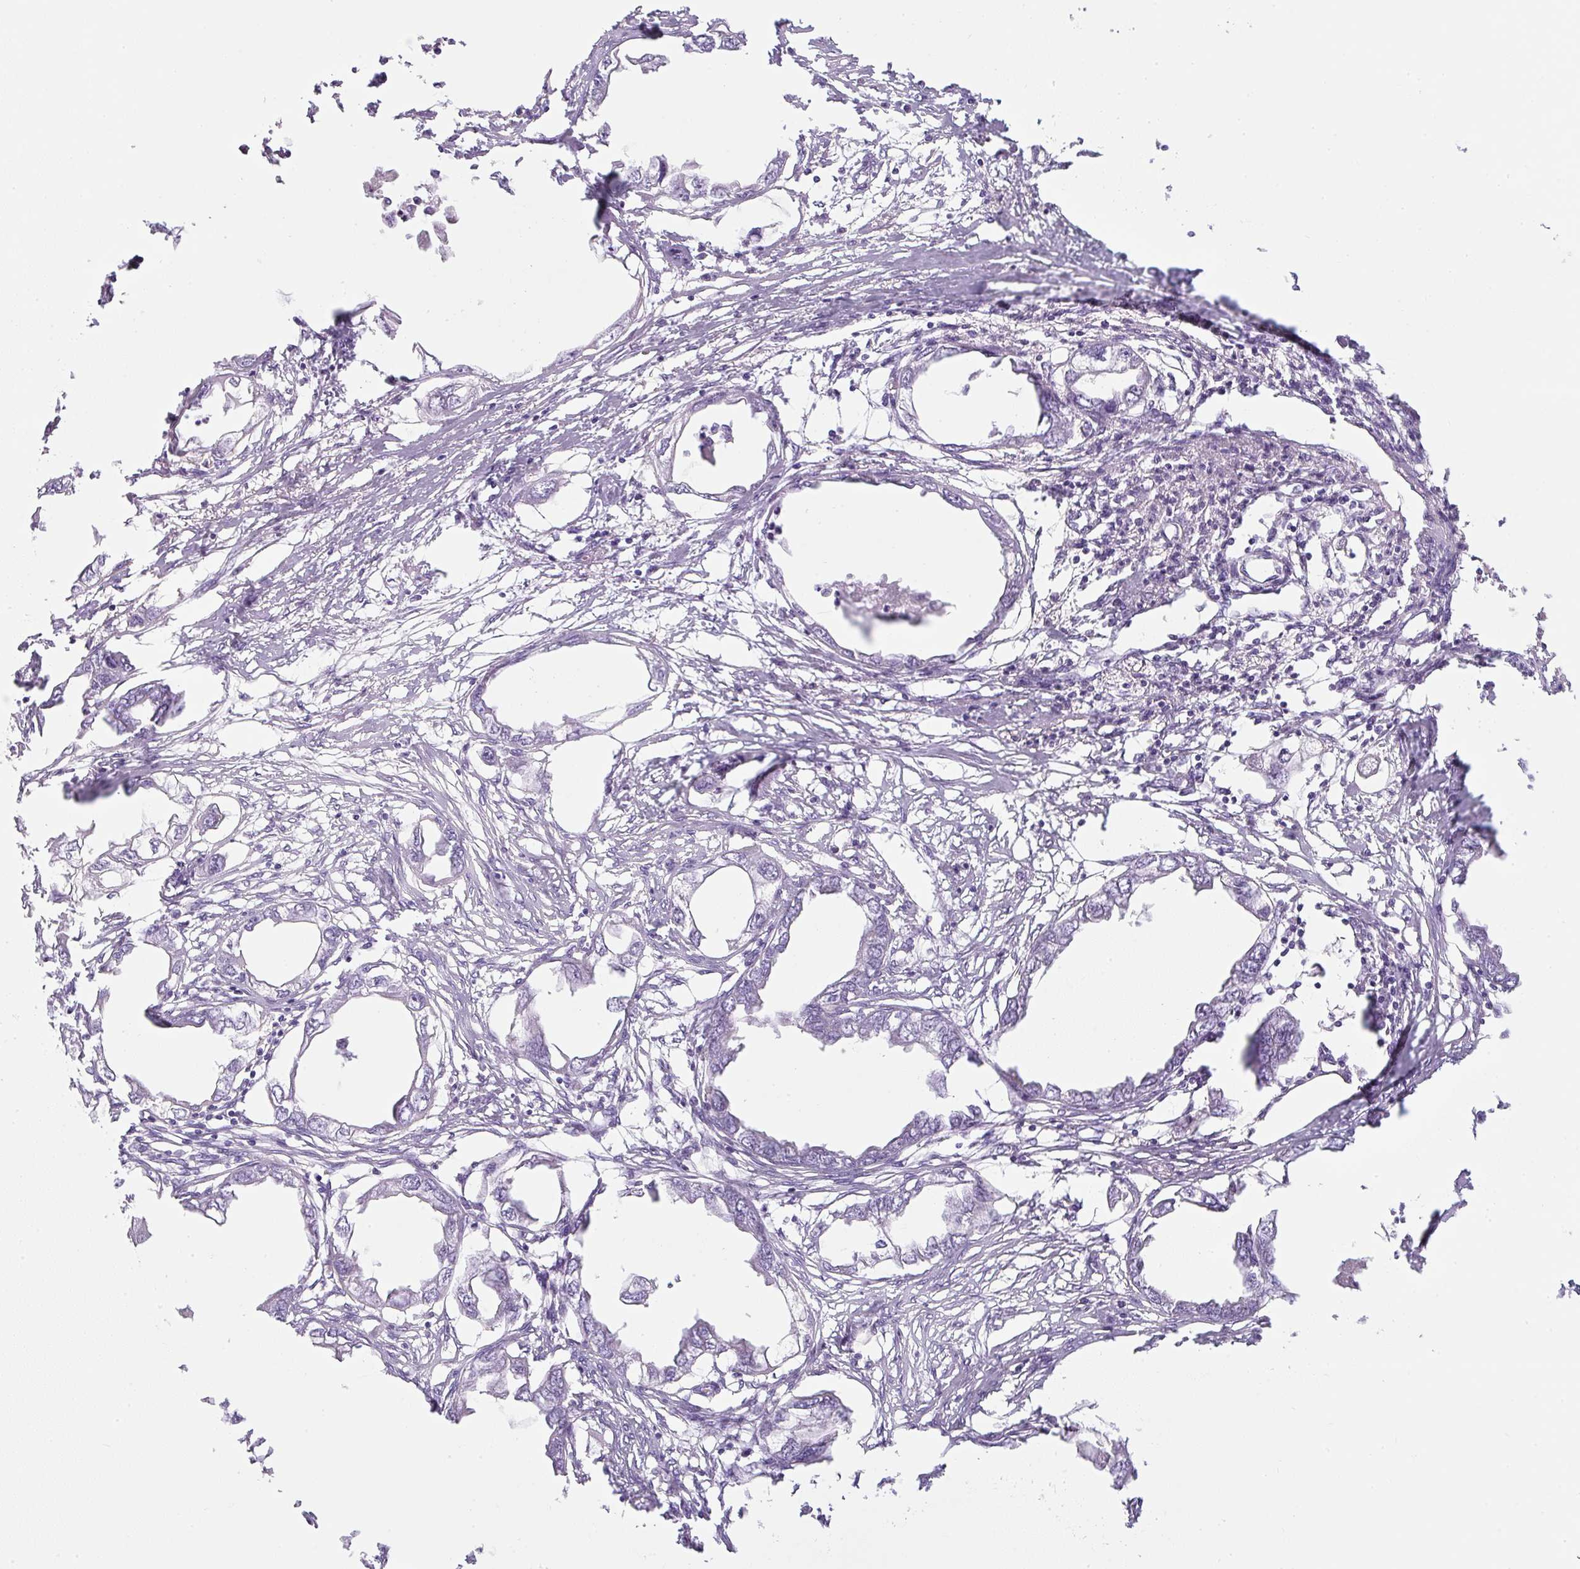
{"staining": {"intensity": "negative", "quantity": "none", "location": "none"}, "tissue": "endometrial cancer", "cell_type": "Tumor cells", "image_type": "cancer", "snomed": [{"axis": "morphology", "description": "Adenocarcinoma, NOS"}, {"axis": "morphology", "description": "Adenocarcinoma, metastatic, NOS"}, {"axis": "topography", "description": "Adipose tissue"}, {"axis": "topography", "description": "Endometrium"}], "caption": "Tumor cells show no significant protein expression in endometrial adenocarcinoma.", "gene": "FGFBP3", "patient": {"sex": "female", "age": 67}}